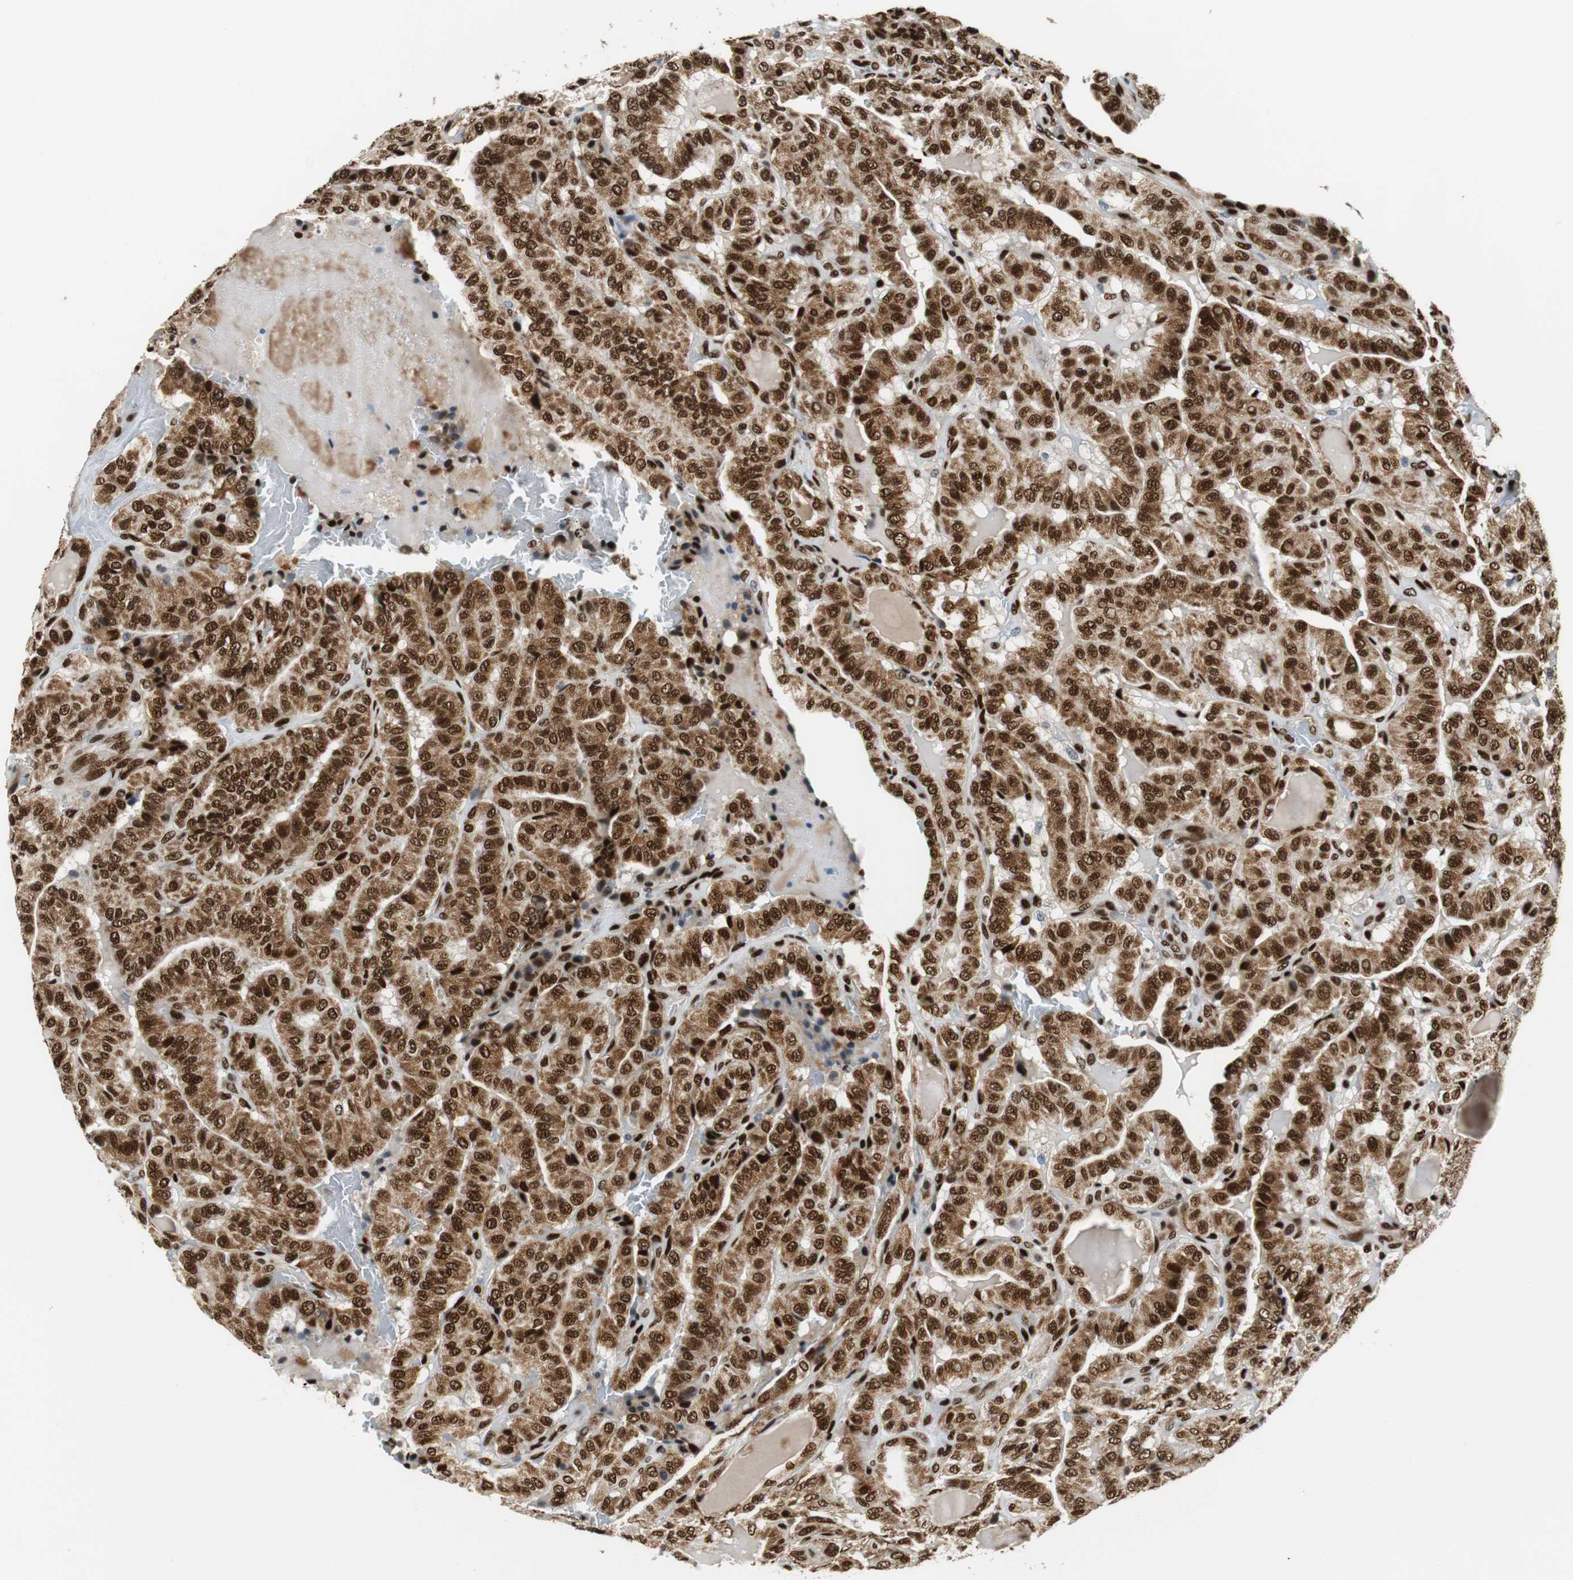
{"staining": {"intensity": "strong", "quantity": ">75%", "location": "cytoplasmic/membranous,nuclear"}, "tissue": "thyroid cancer", "cell_type": "Tumor cells", "image_type": "cancer", "snomed": [{"axis": "morphology", "description": "Papillary adenocarcinoma, NOS"}, {"axis": "topography", "description": "Thyroid gland"}], "caption": "Thyroid cancer (papillary adenocarcinoma) tissue demonstrates strong cytoplasmic/membranous and nuclear staining in about >75% of tumor cells", "gene": "HDAC1", "patient": {"sex": "male", "age": 77}}